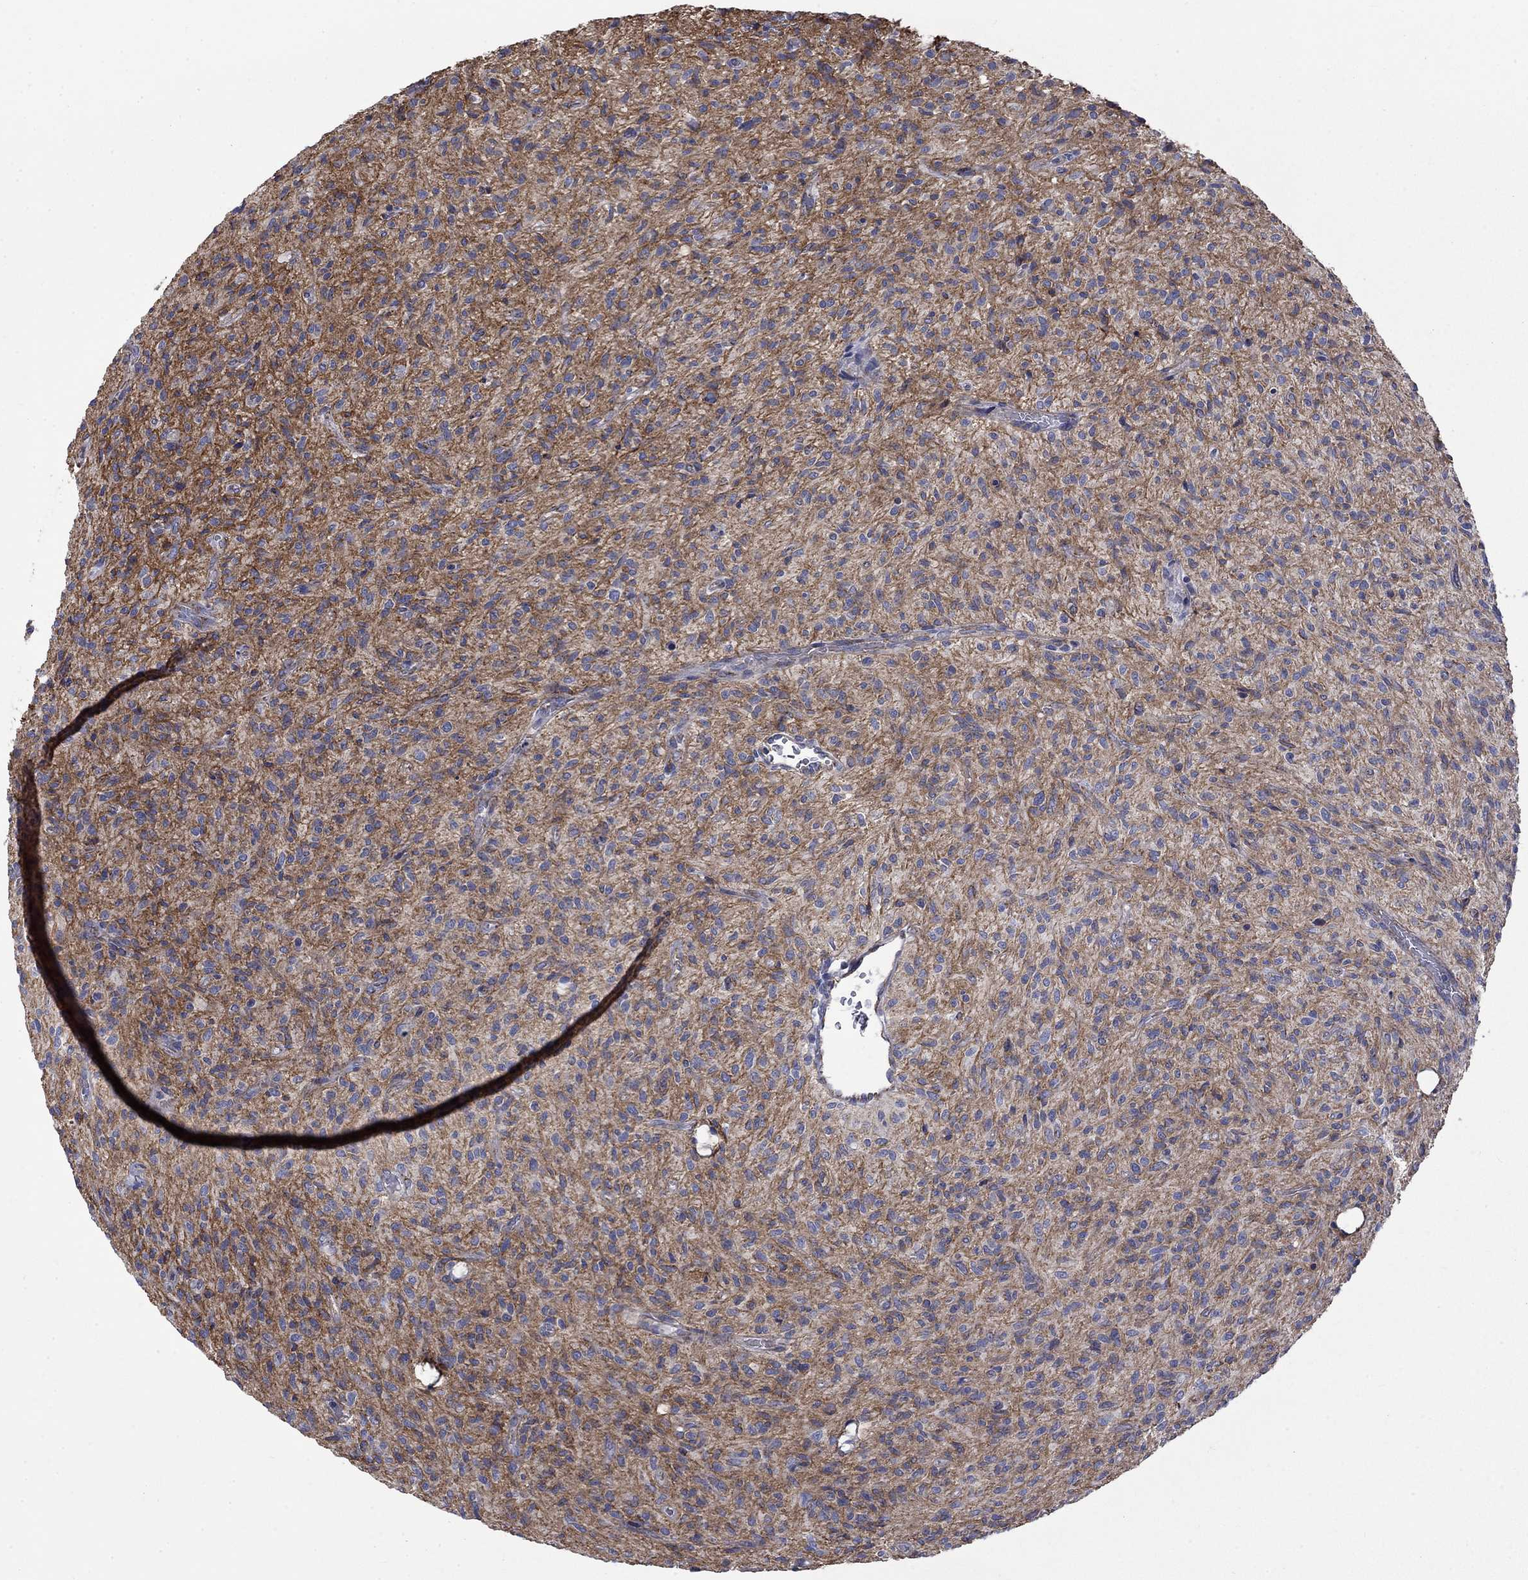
{"staining": {"intensity": "negative", "quantity": "none", "location": "none"}, "tissue": "glioma", "cell_type": "Tumor cells", "image_type": "cancer", "snomed": [{"axis": "morphology", "description": "Glioma, malignant, High grade"}, {"axis": "topography", "description": "Brain"}], "caption": "Immunohistochemistry of human glioma shows no expression in tumor cells.", "gene": "CISD1", "patient": {"sex": "male", "age": 64}}